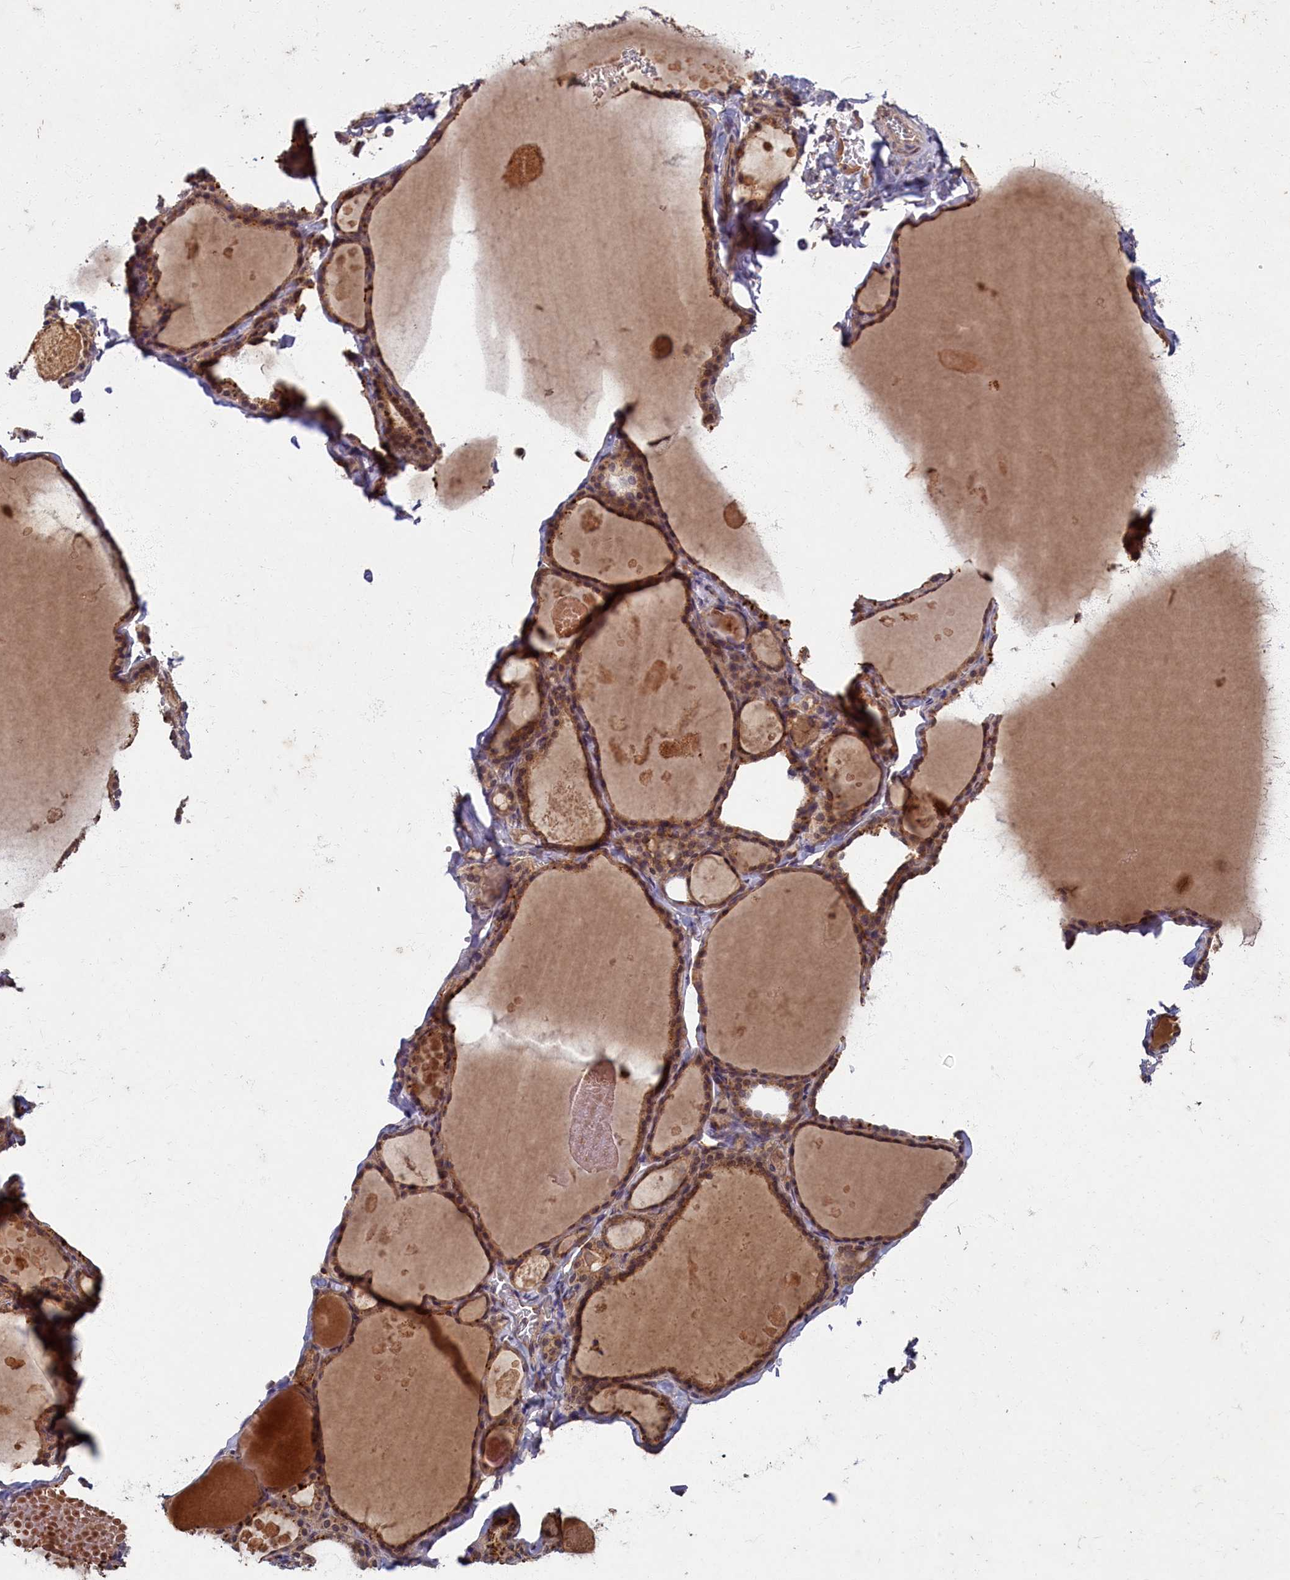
{"staining": {"intensity": "moderate", "quantity": ">75%", "location": "cytoplasmic/membranous,nuclear"}, "tissue": "thyroid gland", "cell_type": "Glandular cells", "image_type": "normal", "snomed": [{"axis": "morphology", "description": "Normal tissue, NOS"}, {"axis": "topography", "description": "Thyroid gland"}], "caption": "Immunohistochemical staining of benign thyroid gland demonstrates moderate cytoplasmic/membranous,nuclear protein expression in approximately >75% of glandular cells. Immunohistochemistry stains the protein of interest in brown and the nuclei are stained blue.", "gene": "BICD1", "patient": {"sex": "male", "age": 56}}